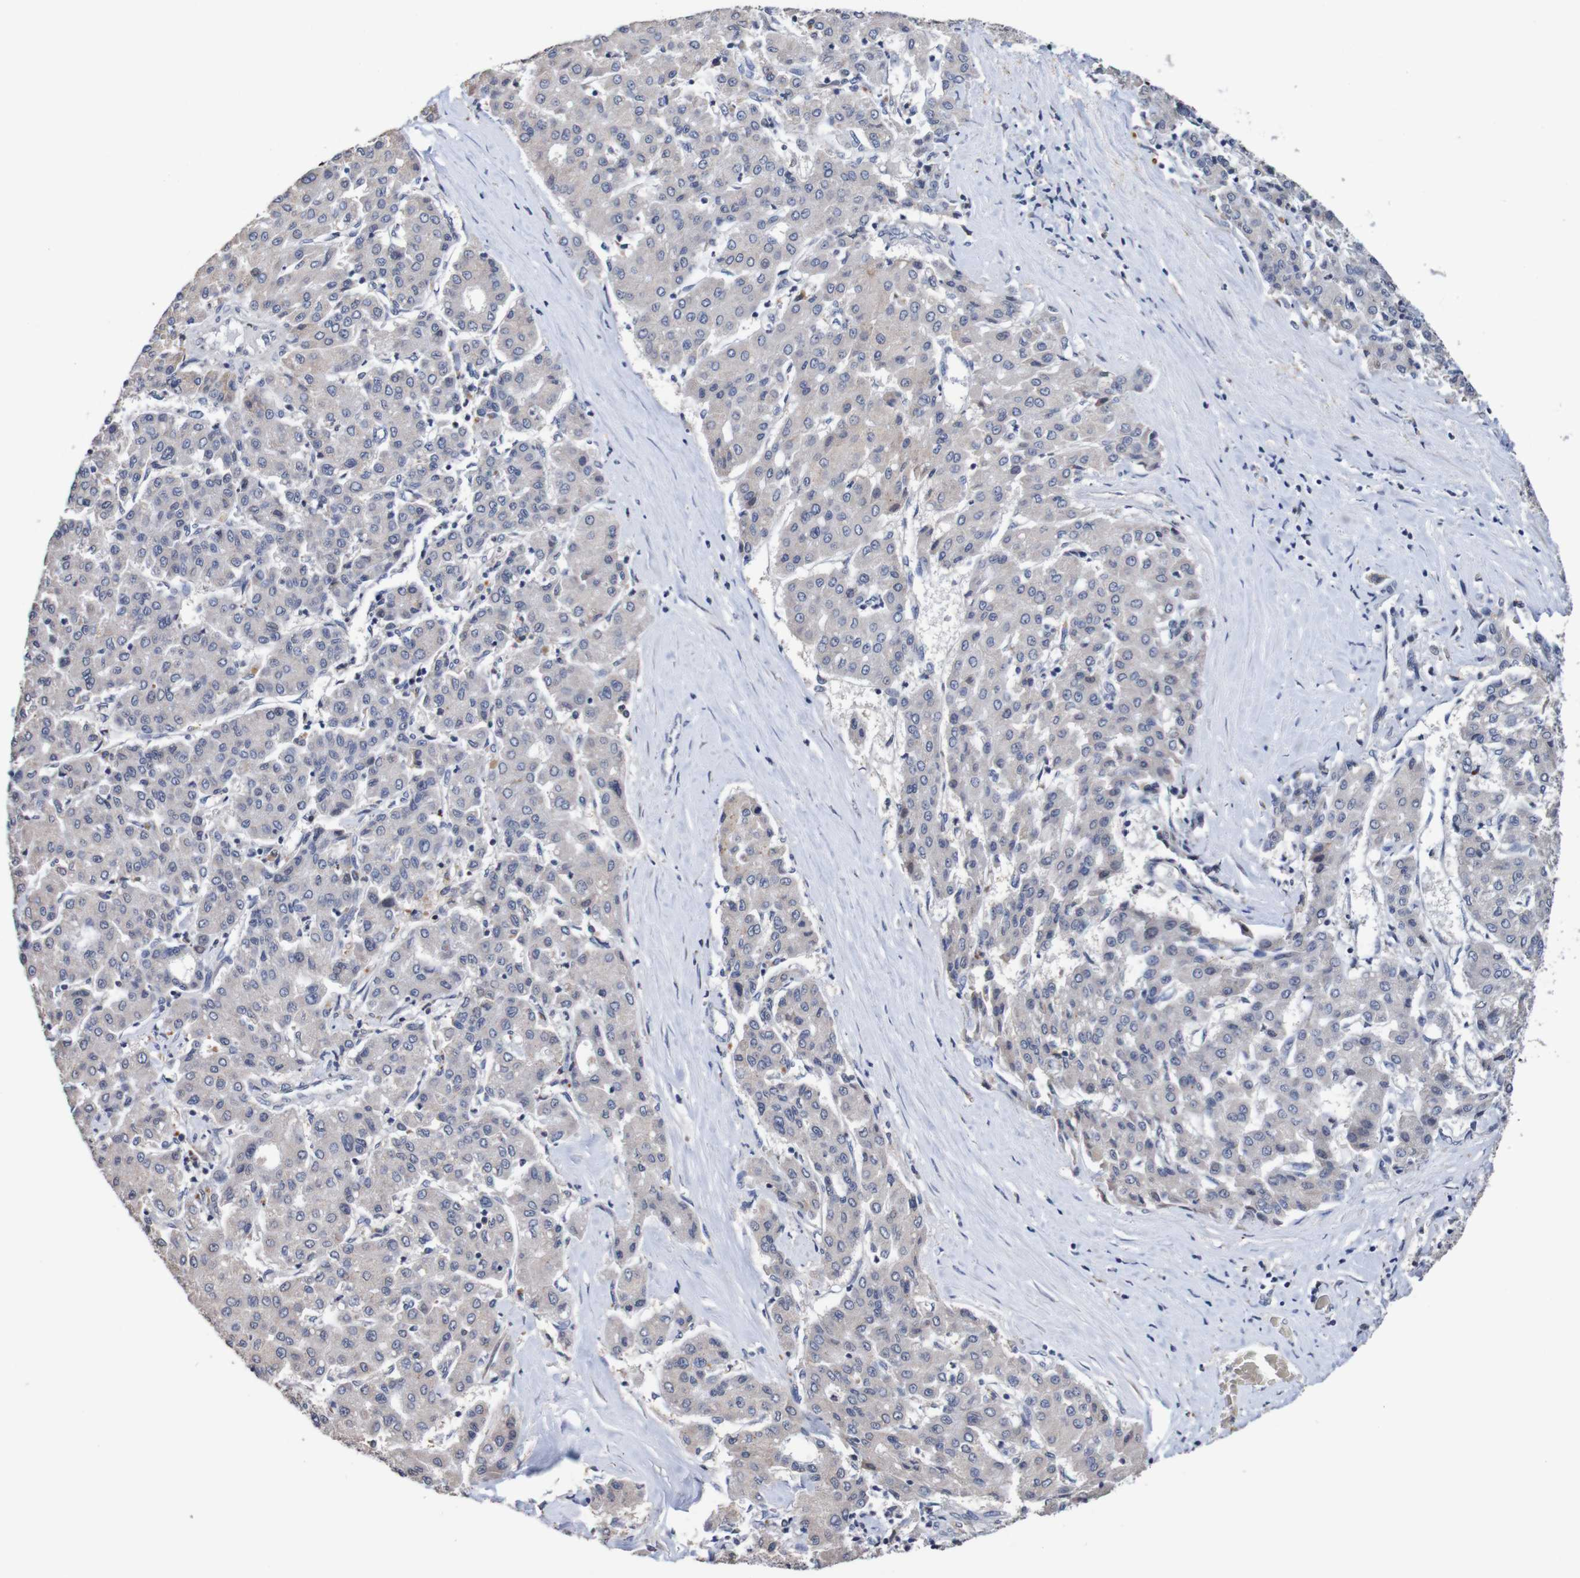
{"staining": {"intensity": "negative", "quantity": "none", "location": "none"}, "tissue": "liver cancer", "cell_type": "Tumor cells", "image_type": "cancer", "snomed": [{"axis": "morphology", "description": "Carcinoma, Hepatocellular, NOS"}, {"axis": "topography", "description": "Liver"}], "caption": "Immunohistochemistry of human liver cancer (hepatocellular carcinoma) displays no expression in tumor cells.", "gene": "FIBP", "patient": {"sex": "male", "age": 65}}